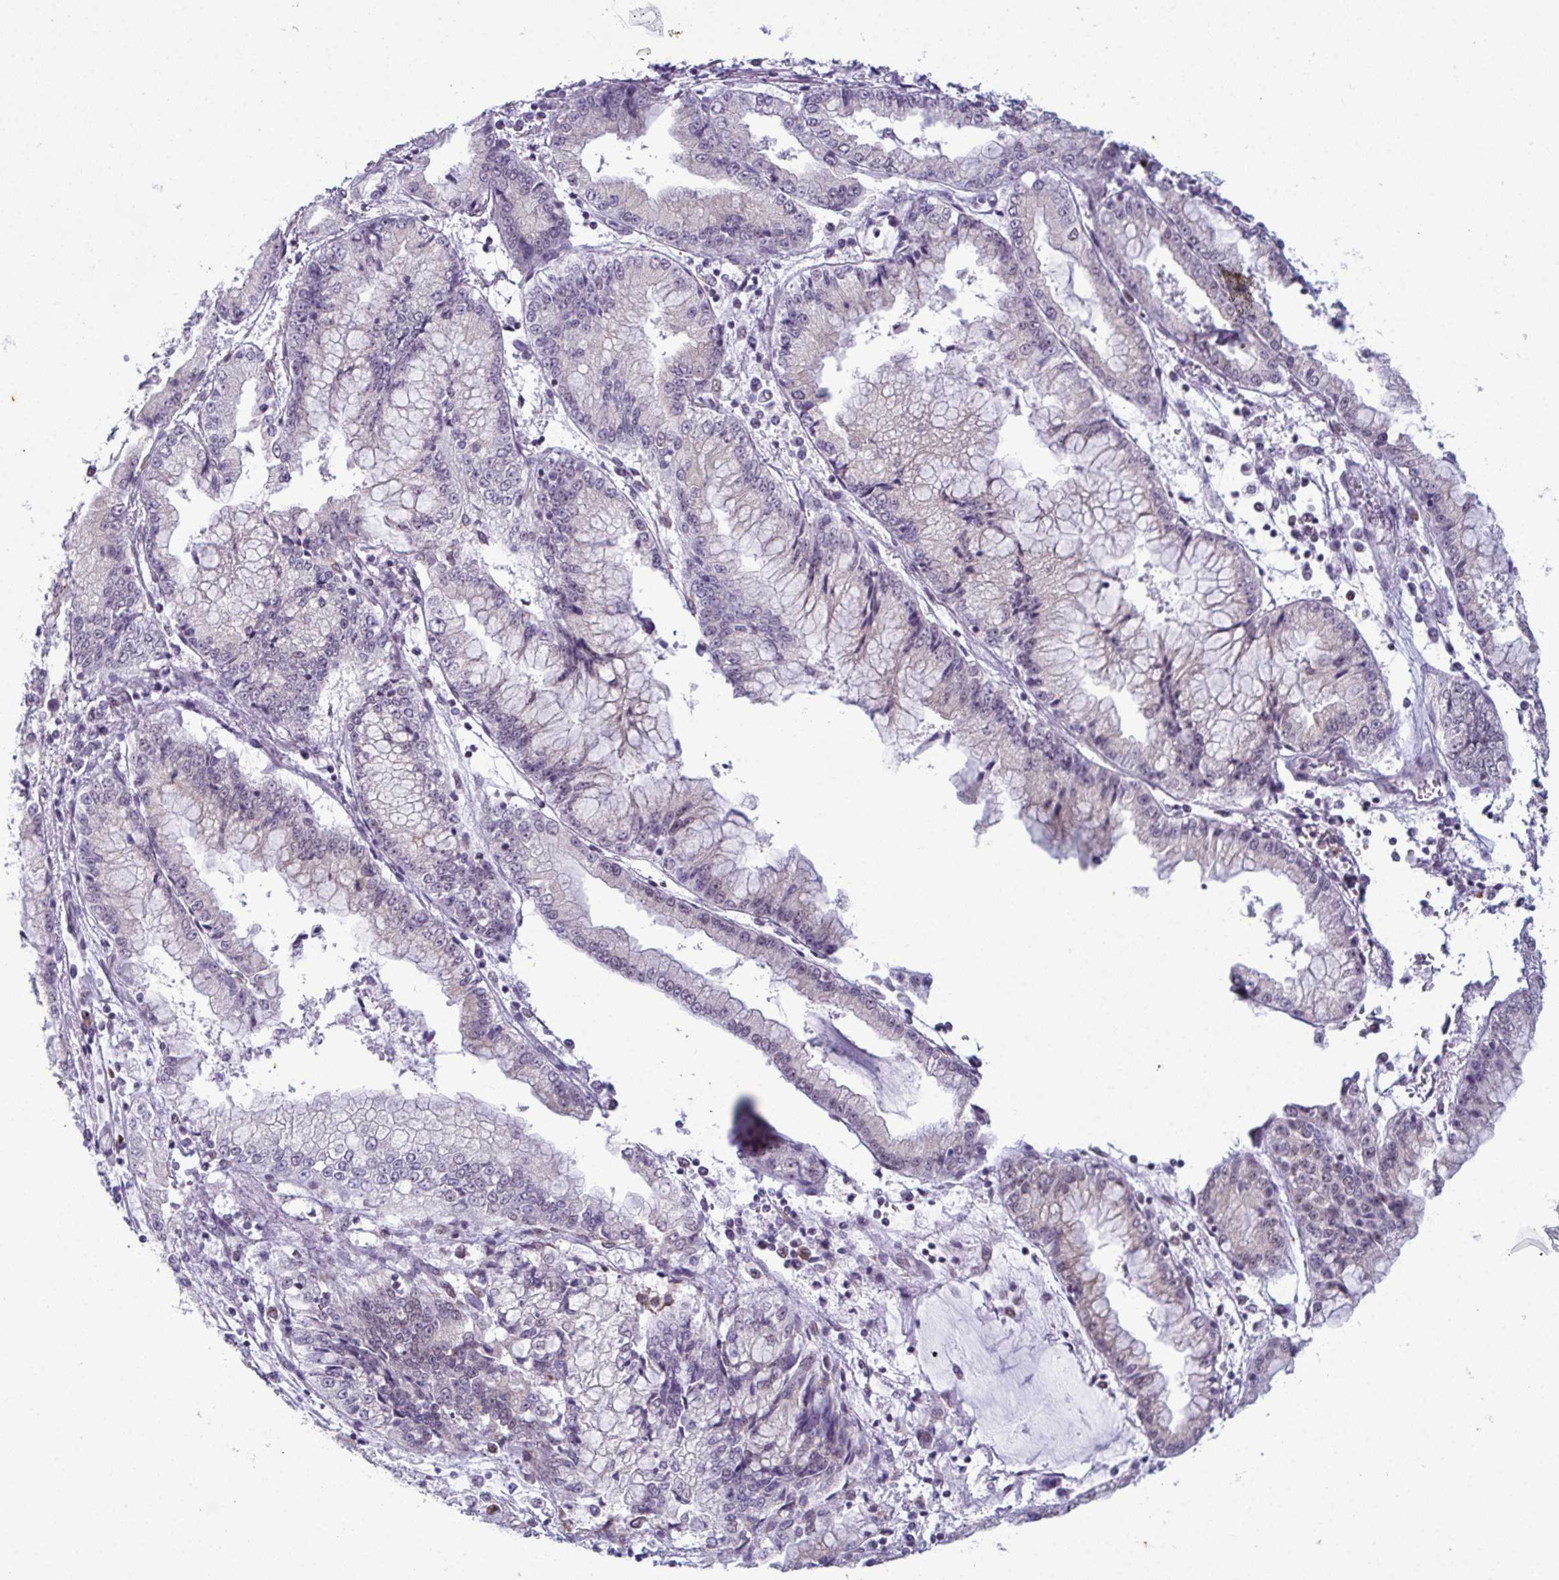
{"staining": {"intensity": "negative", "quantity": "none", "location": "none"}, "tissue": "stomach cancer", "cell_type": "Tumor cells", "image_type": "cancer", "snomed": [{"axis": "morphology", "description": "Adenocarcinoma, NOS"}, {"axis": "topography", "description": "Stomach, upper"}], "caption": "Immunohistochemistry micrograph of stomach cancer stained for a protein (brown), which reveals no expression in tumor cells.", "gene": "RBM7", "patient": {"sex": "female", "age": 74}}